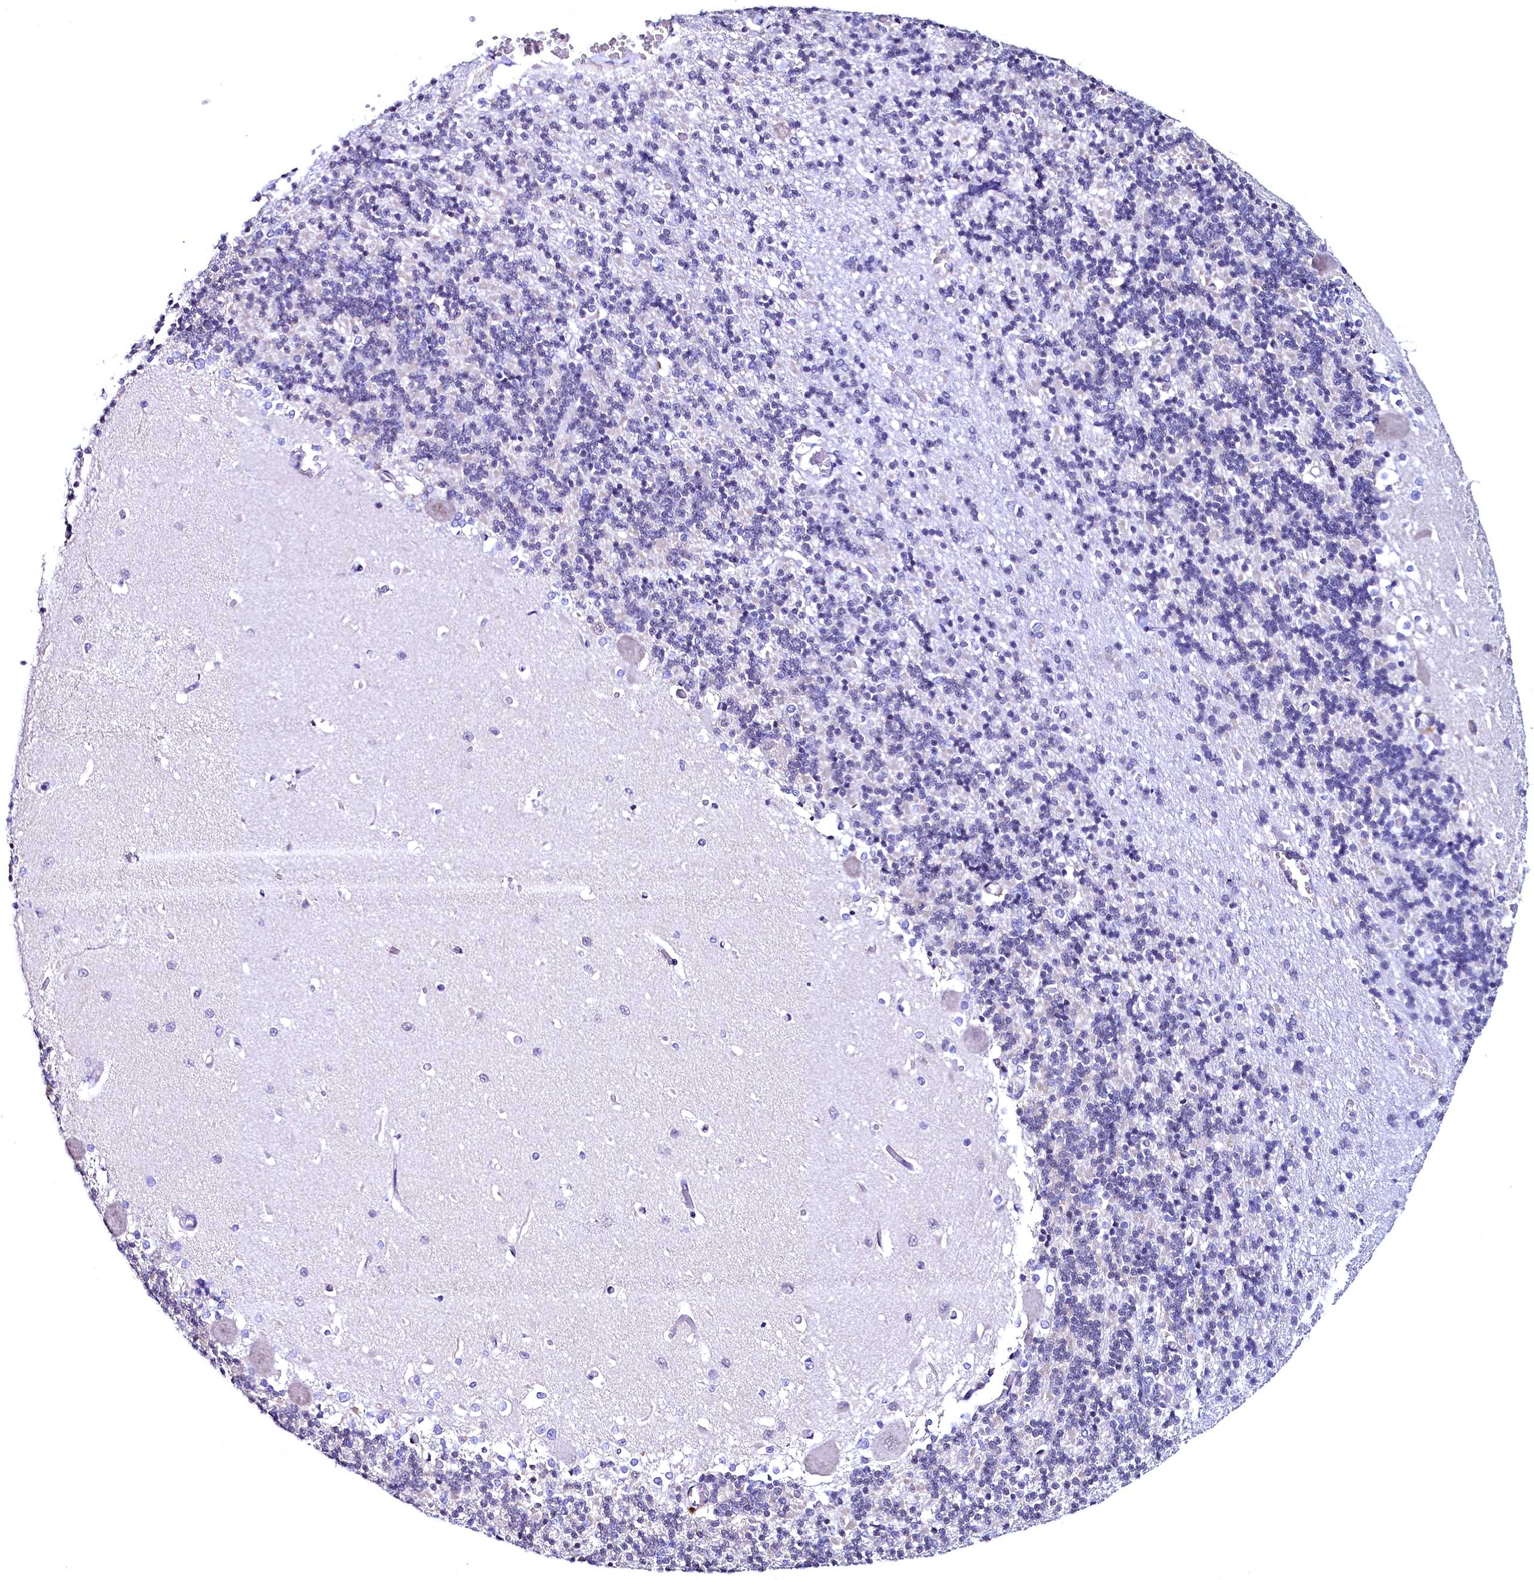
{"staining": {"intensity": "negative", "quantity": "none", "location": "none"}, "tissue": "cerebellum", "cell_type": "Cells in granular layer", "image_type": "normal", "snomed": [{"axis": "morphology", "description": "Normal tissue, NOS"}, {"axis": "topography", "description": "Cerebellum"}], "caption": "The histopathology image displays no significant expression in cells in granular layer of cerebellum. (DAB (3,3'-diaminobenzidine) IHC visualized using brightfield microscopy, high magnification).", "gene": "FLYWCH2", "patient": {"sex": "male", "age": 37}}